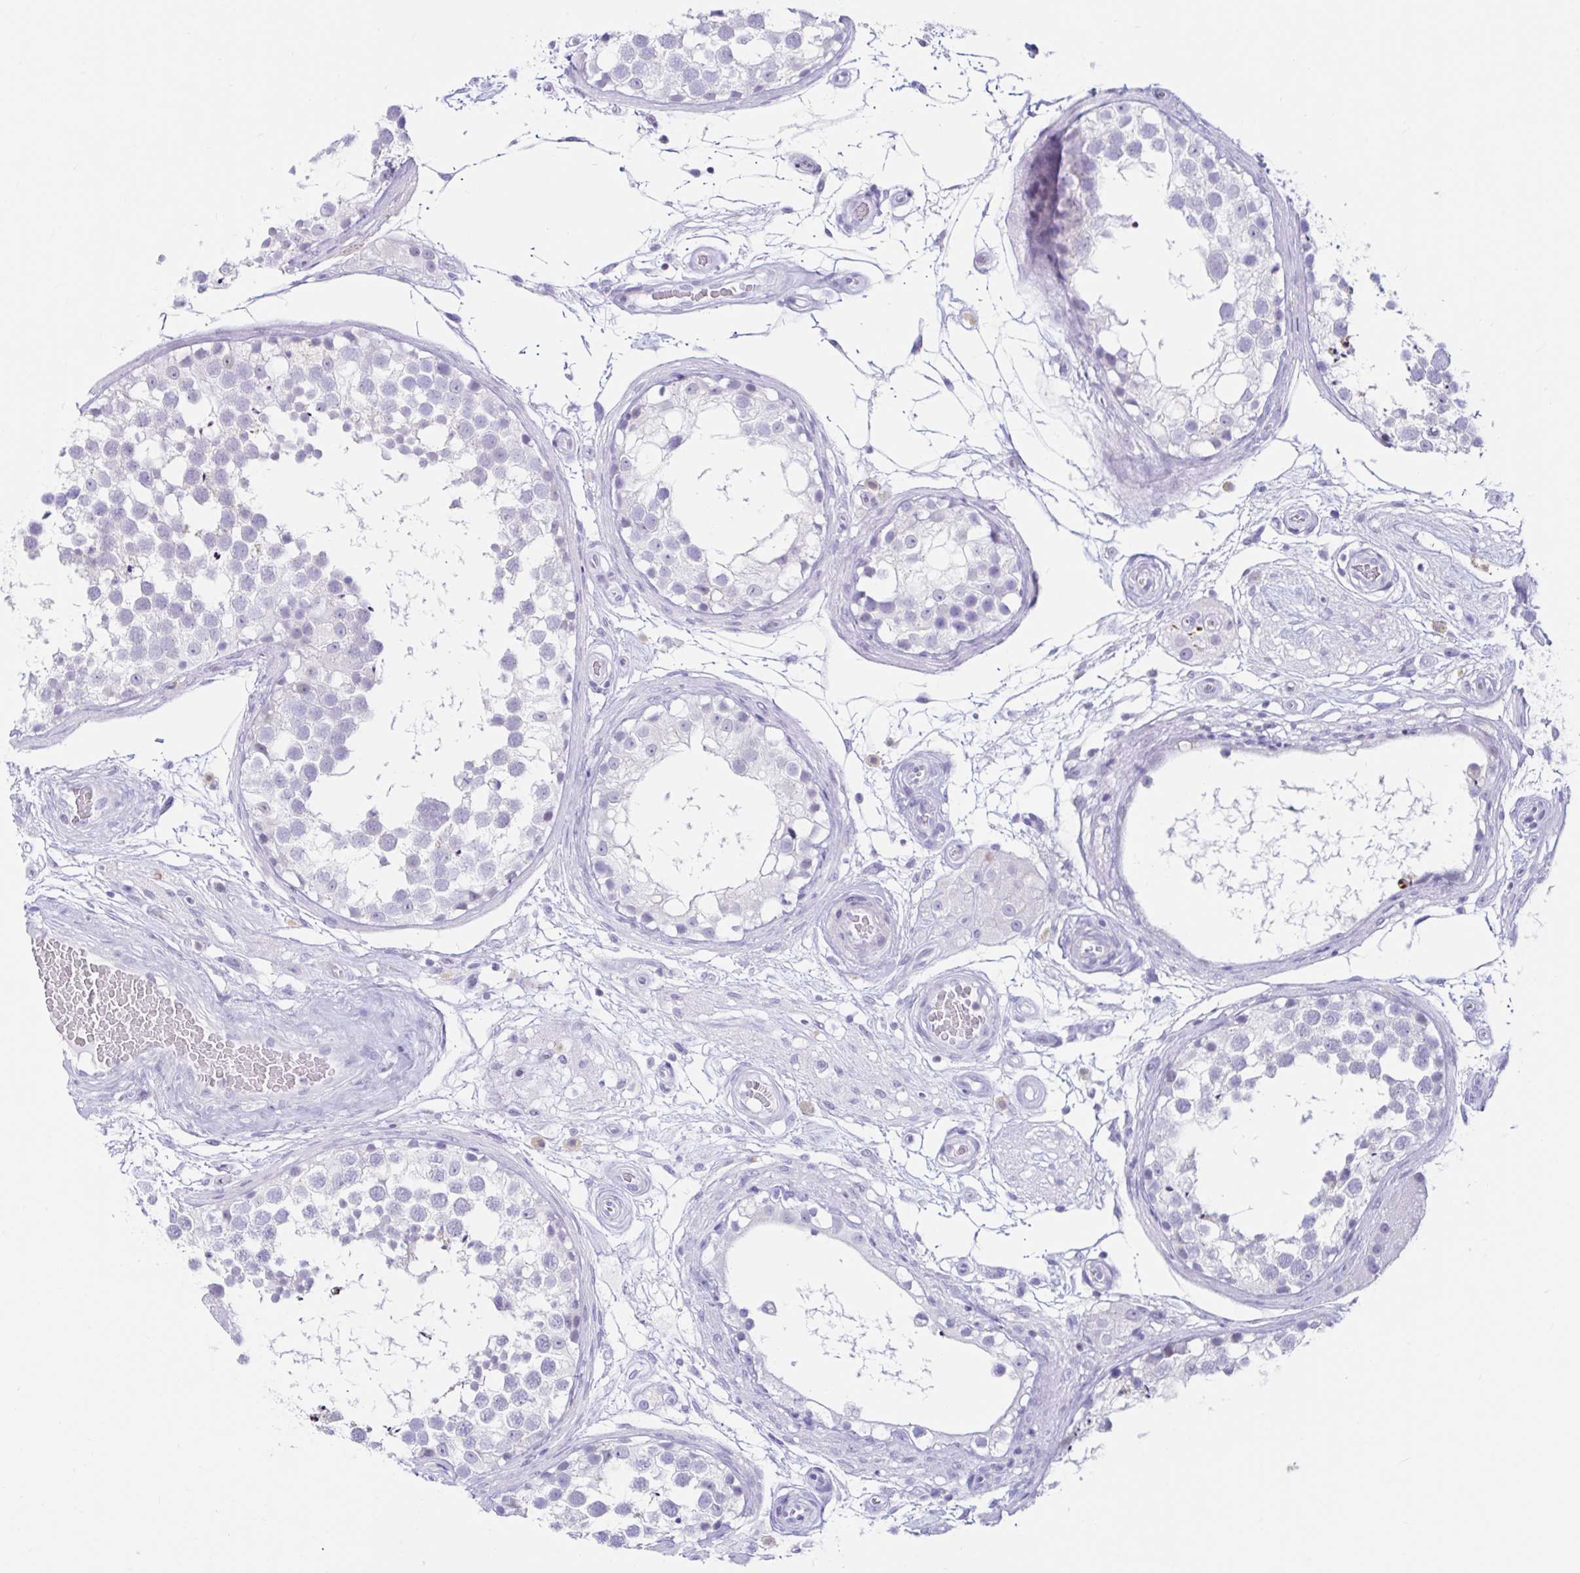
{"staining": {"intensity": "negative", "quantity": "none", "location": "none"}, "tissue": "testis", "cell_type": "Cells in seminiferous ducts", "image_type": "normal", "snomed": [{"axis": "morphology", "description": "Normal tissue, NOS"}, {"axis": "morphology", "description": "Seminoma, NOS"}, {"axis": "topography", "description": "Testis"}], "caption": "Benign testis was stained to show a protein in brown. There is no significant expression in cells in seminiferous ducts. (Stains: DAB (3,3'-diaminobenzidine) immunohistochemistry (IHC) with hematoxylin counter stain, Microscopy: brightfield microscopy at high magnification).", "gene": "BEST1", "patient": {"sex": "male", "age": 65}}